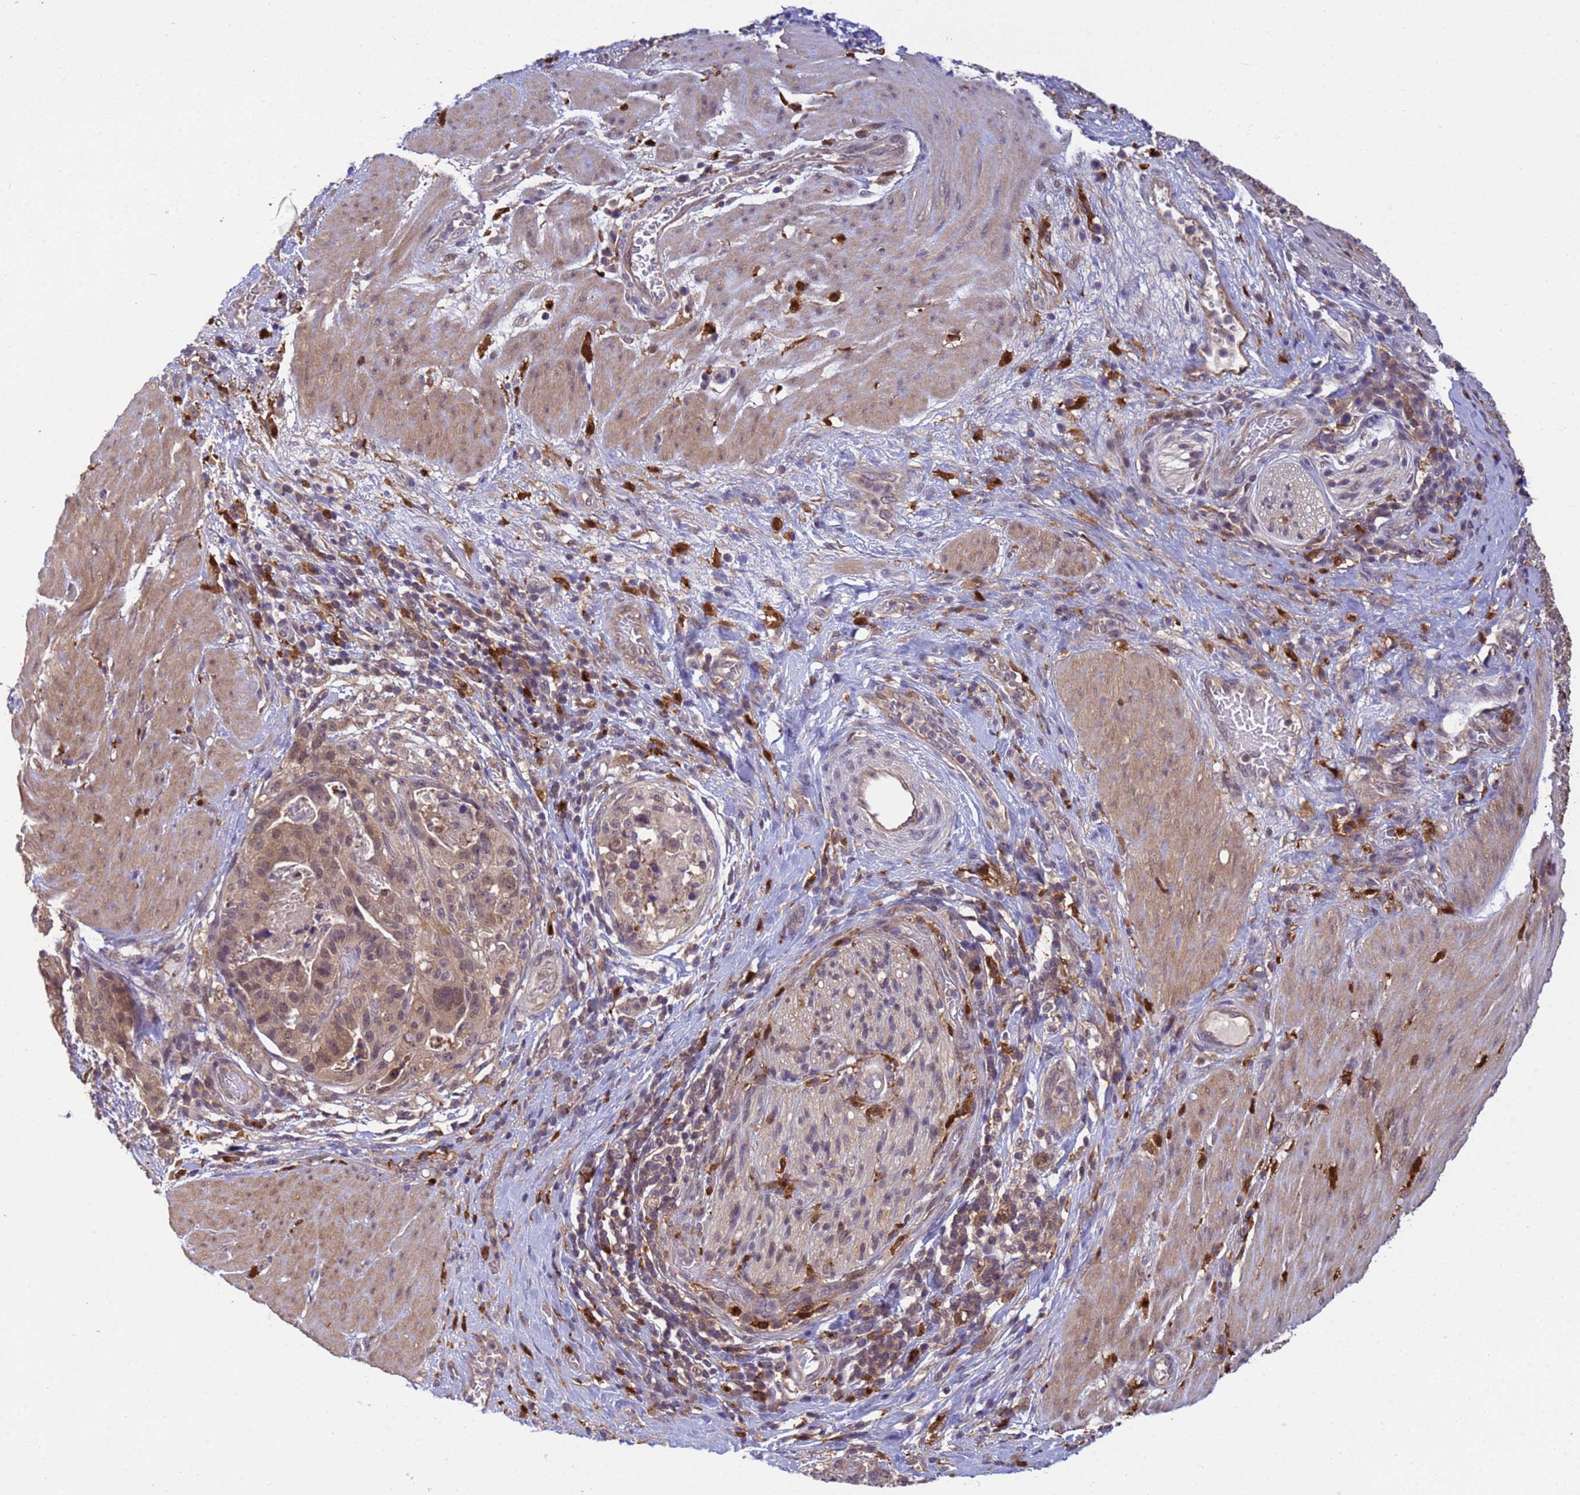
{"staining": {"intensity": "weak", "quantity": "25%-75%", "location": "cytoplasmic/membranous,nuclear"}, "tissue": "stomach cancer", "cell_type": "Tumor cells", "image_type": "cancer", "snomed": [{"axis": "morphology", "description": "Adenocarcinoma, NOS"}, {"axis": "topography", "description": "Stomach"}], "caption": "Immunohistochemical staining of stomach adenocarcinoma exhibits low levels of weak cytoplasmic/membranous and nuclear protein positivity in about 25%-75% of tumor cells.", "gene": "NPEPPS", "patient": {"sex": "male", "age": 48}}